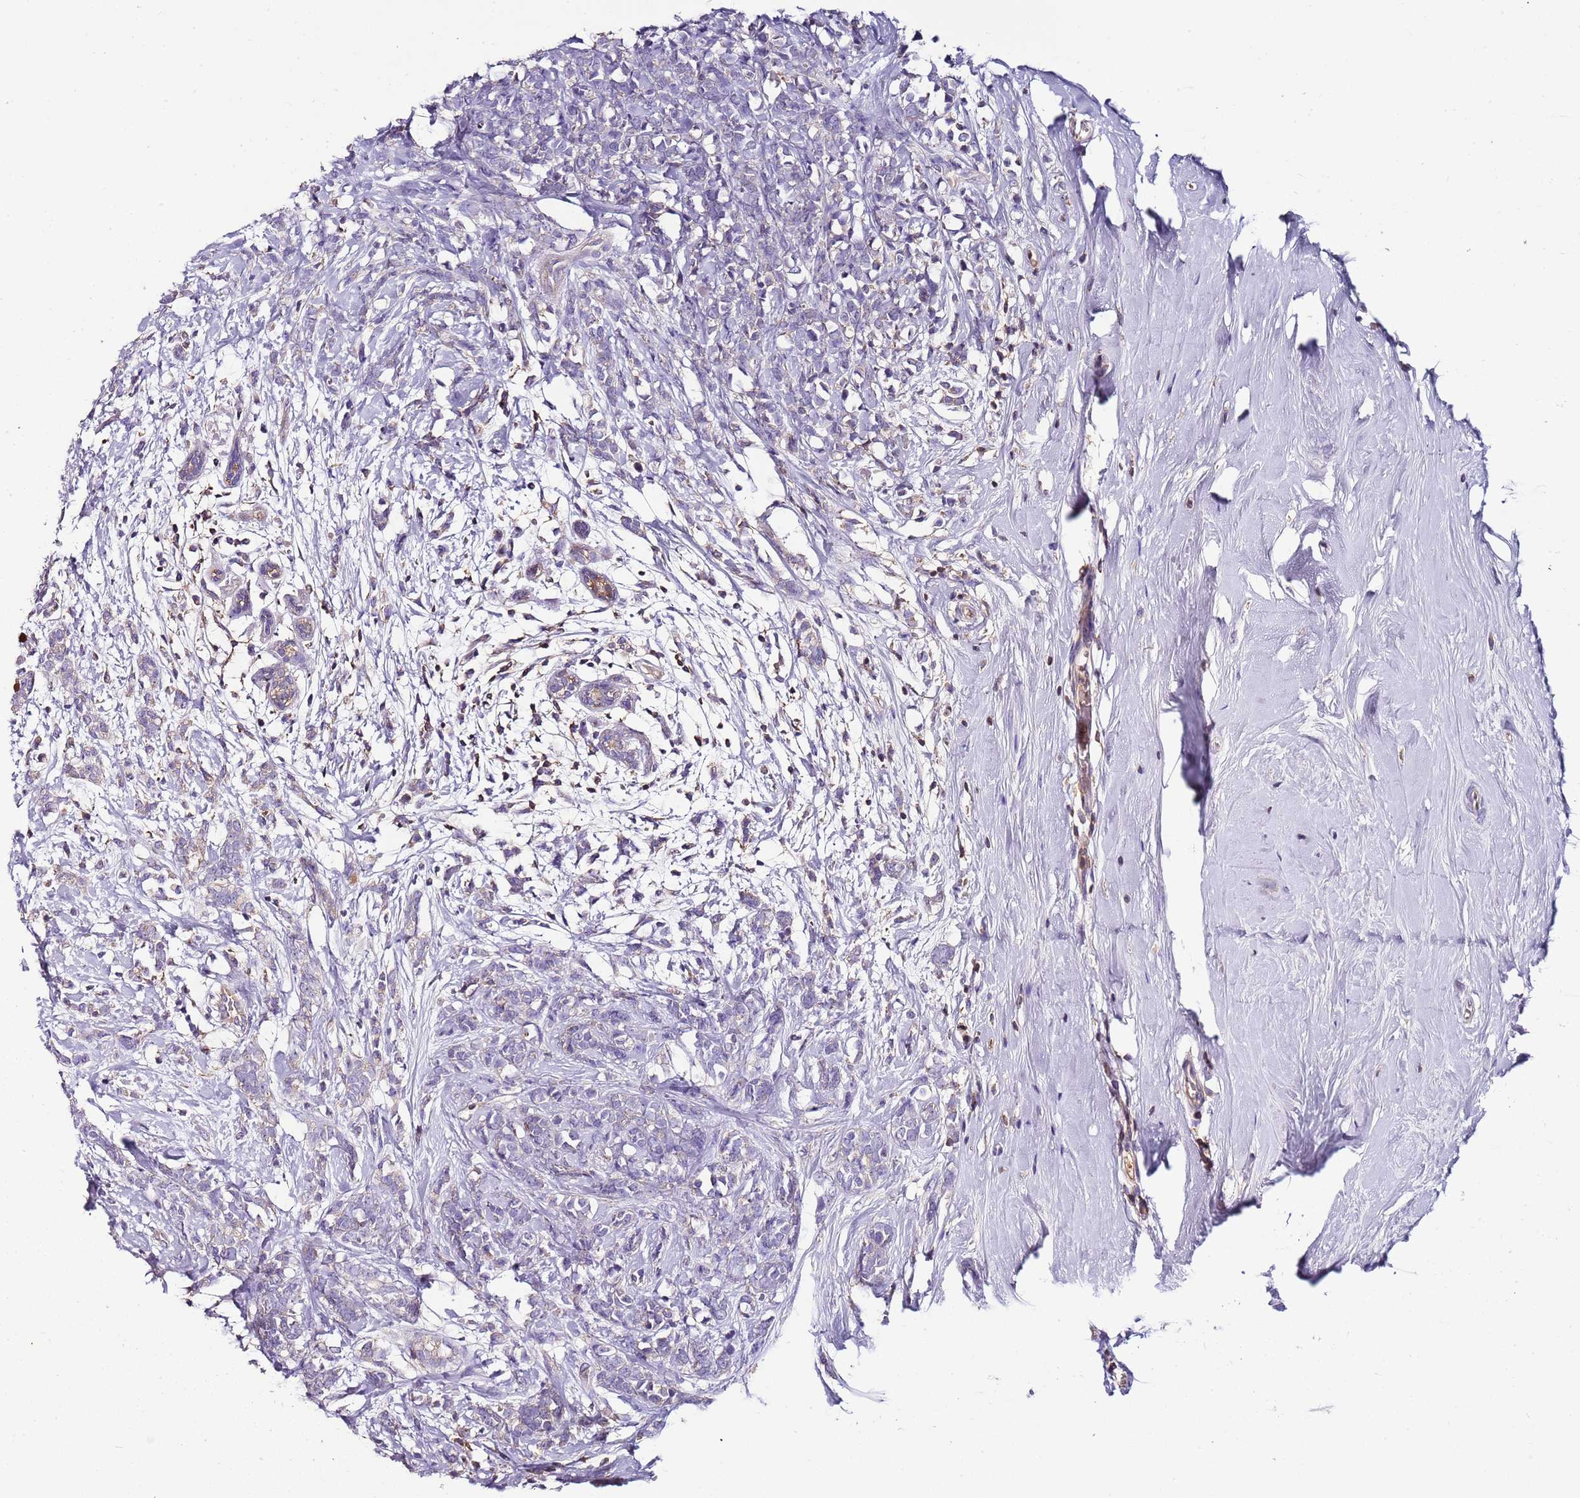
{"staining": {"intensity": "negative", "quantity": "none", "location": "none"}, "tissue": "breast cancer", "cell_type": "Tumor cells", "image_type": "cancer", "snomed": [{"axis": "morphology", "description": "Lobular carcinoma"}, {"axis": "topography", "description": "Breast"}], "caption": "There is no significant staining in tumor cells of lobular carcinoma (breast). (Stains: DAB IHC with hematoxylin counter stain, Microscopy: brightfield microscopy at high magnification).", "gene": "IGIP", "patient": {"sex": "female", "age": 58}}